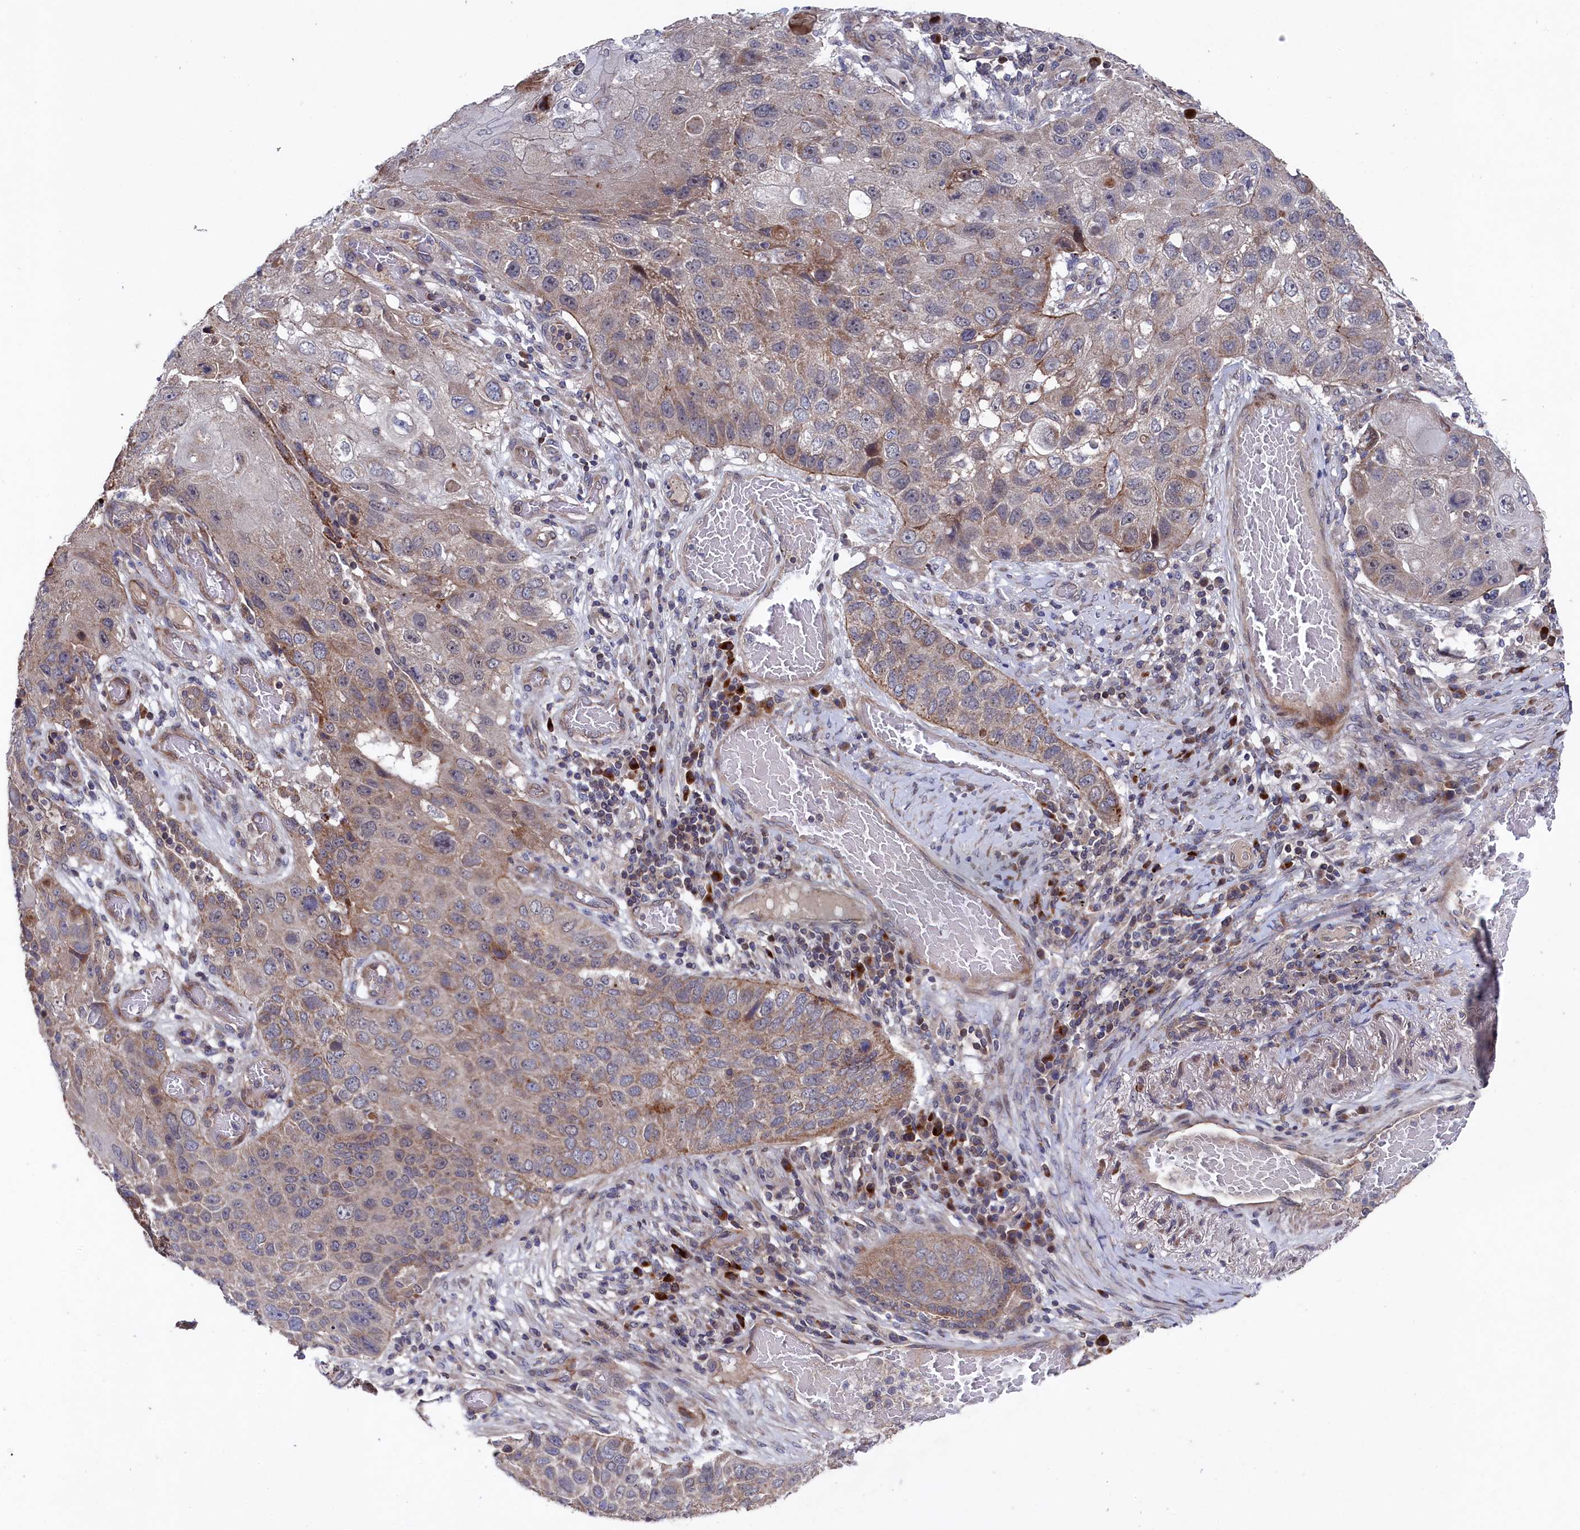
{"staining": {"intensity": "moderate", "quantity": "<25%", "location": "cytoplasmic/membranous"}, "tissue": "lung cancer", "cell_type": "Tumor cells", "image_type": "cancer", "snomed": [{"axis": "morphology", "description": "Squamous cell carcinoma, NOS"}, {"axis": "topography", "description": "Lung"}], "caption": "IHC micrograph of neoplastic tissue: human lung cancer stained using immunohistochemistry (IHC) reveals low levels of moderate protein expression localized specifically in the cytoplasmic/membranous of tumor cells, appearing as a cytoplasmic/membranous brown color.", "gene": "SUPV3L1", "patient": {"sex": "male", "age": 61}}